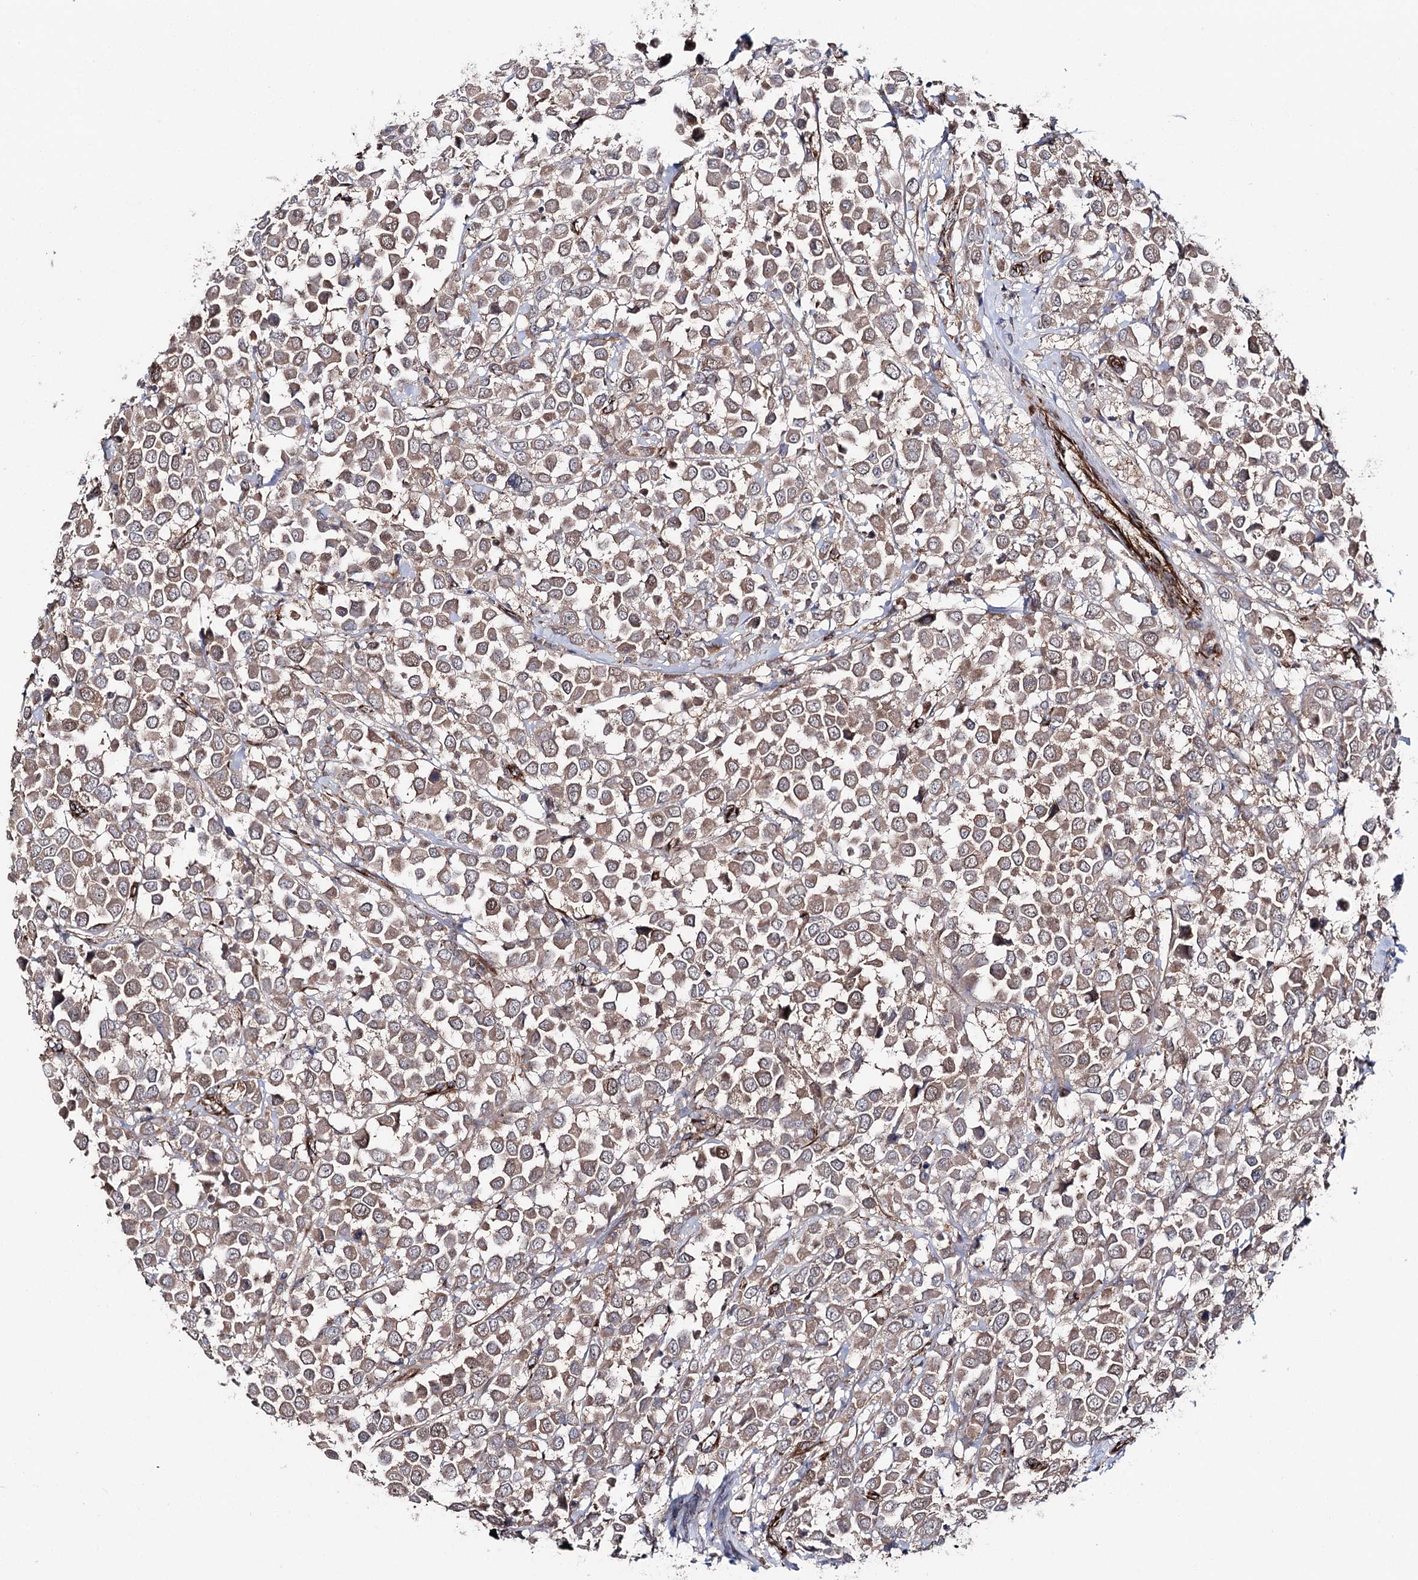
{"staining": {"intensity": "moderate", "quantity": ">75%", "location": "cytoplasmic/membranous"}, "tissue": "breast cancer", "cell_type": "Tumor cells", "image_type": "cancer", "snomed": [{"axis": "morphology", "description": "Duct carcinoma"}, {"axis": "topography", "description": "Breast"}], "caption": "Immunohistochemical staining of breast cancer (infiltrating ductal carcinoma) exhibits medium levels of moderate cytoplasmic/membranous staining in about >75% of tumor cells.", "gene": "MIB1", "patient": {"sex": "female", "age": 61}}